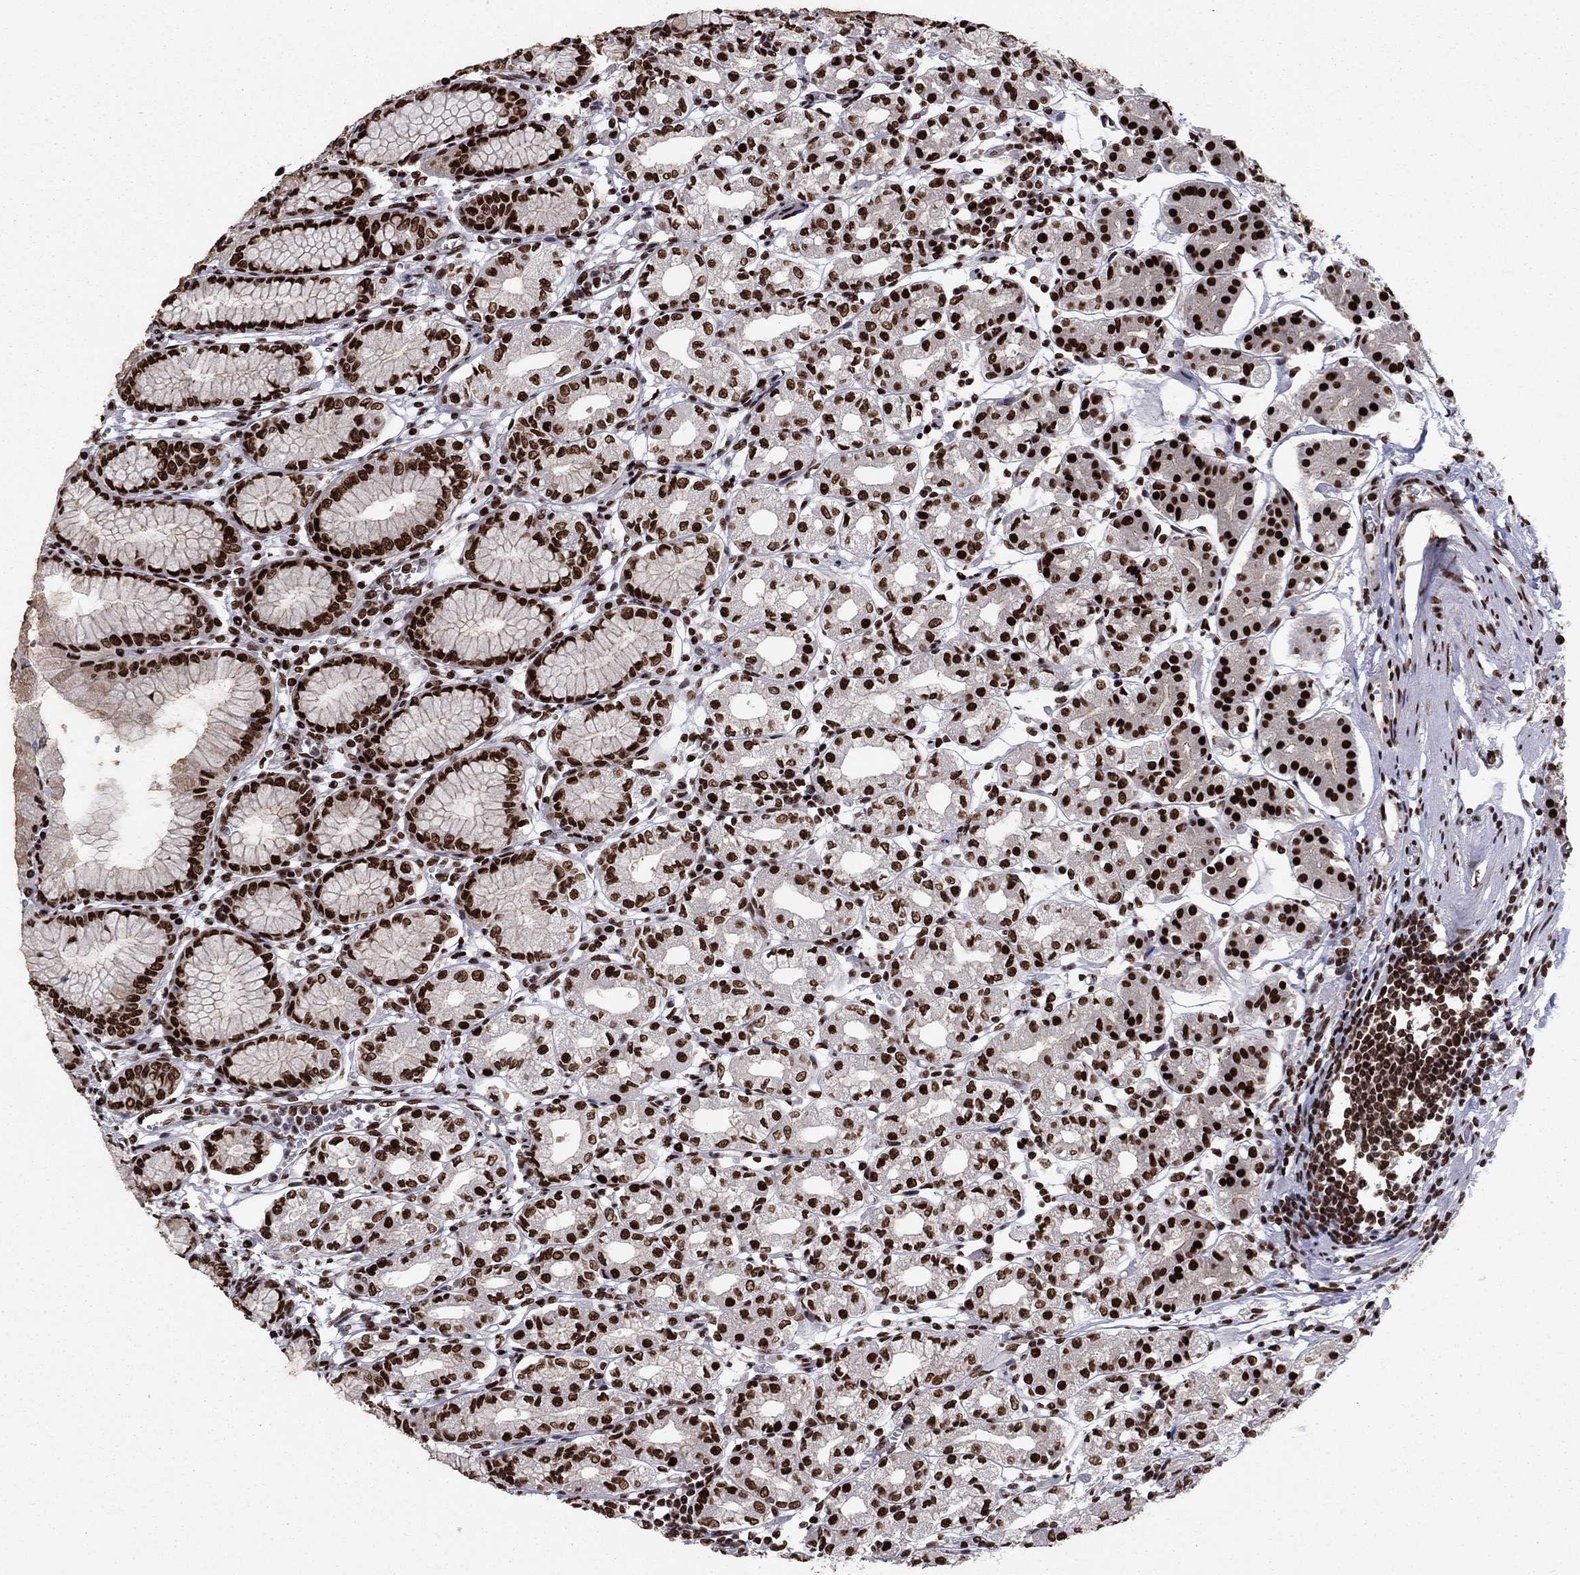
{"staining": {"intensity": "strong", "quantity": ">75%", "location": "nuclear"}, "tissue": "stomach", "cell_type": "Glandular cells", "image_type": "normal", "snomed": [{"axis": "morphology", "description": "Normal tissue, NOS"}, {"axis": "topography", "description": "Skeletal muscle"}, {"axis": "topography", "description": "Stomach"}], "caption": "Benign stomach exhibits strong nuclear positivity in about >75% of glandular cells.", "gene": "USP54", "patient": {"sex": "female", "age": 57}}